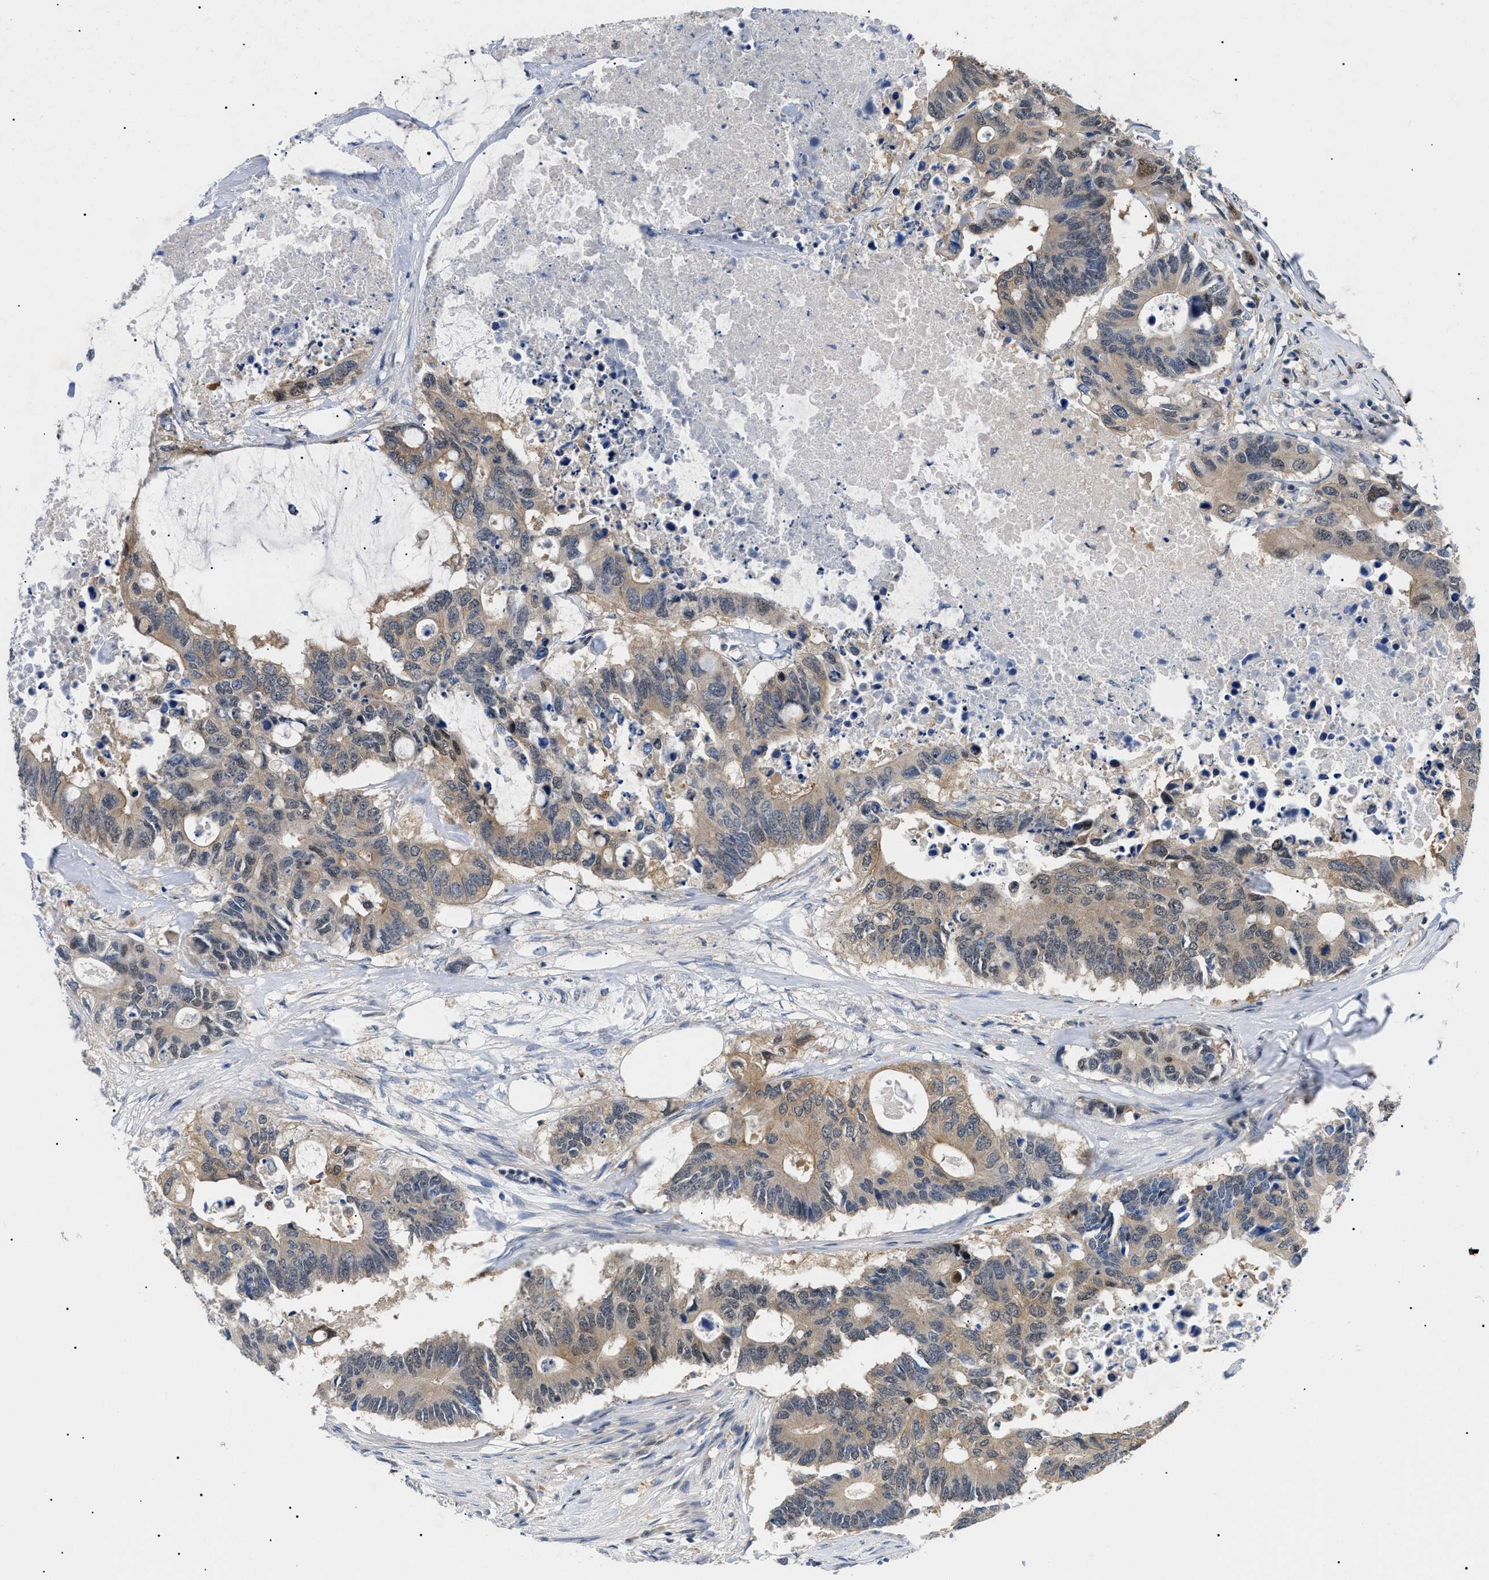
{"staining": {"intensity": "weak", "quantity": ">75%", "location": "cytoplasmic/membranous"}, "tissue": "colorectal cancer", "cell_type": "Tumor cells", "image_type": "cancer", "snomed": [{"axis": "morphology", "description": "Adenocarcinoma, NOS"}, {"axis": "topography", "description": "Colon"}], "caption": "A low amount of weak cytoplasmic/membranous staining is identified in about >75% of tumor cells in colorectal adenocarcinoma tissue.", "gene": "GARRE1", "patient": {"sex": "male", "age": 71}}